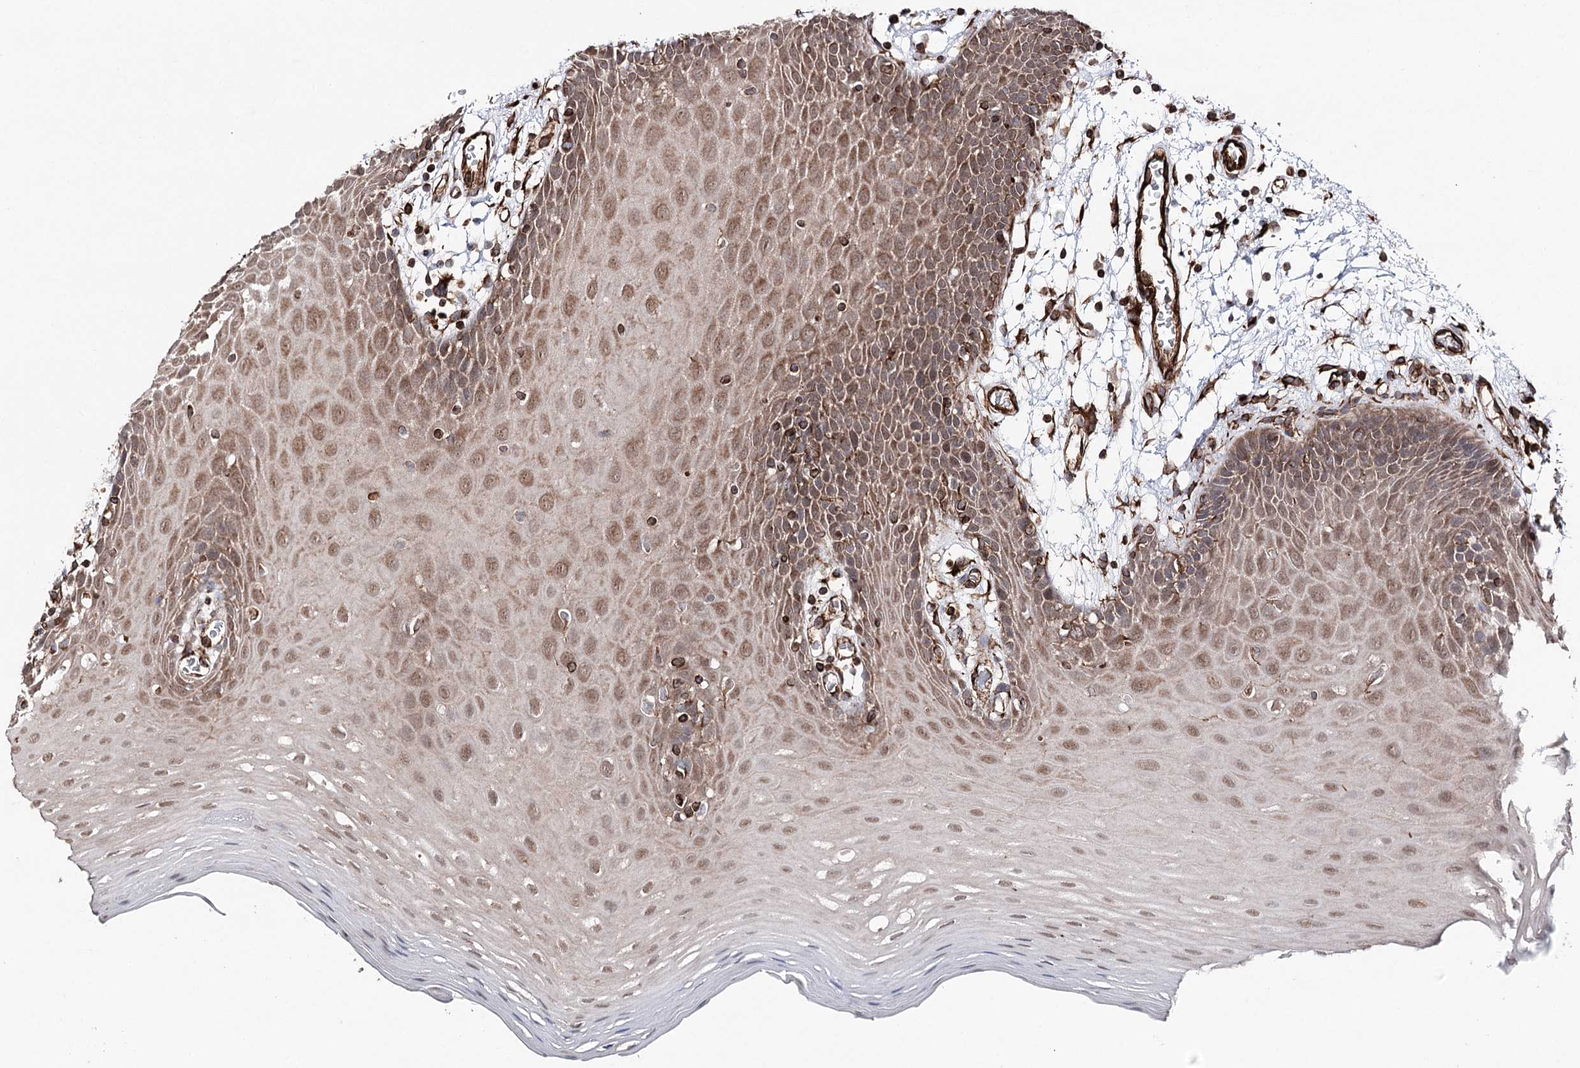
{"staining": {"intensity": "strong", "quantity": "25%-75%", "location": "cytoplasmic/membranous,nuclear"}, "tissue": "oral mucosa", "cell_type": "Squamous epithelial cells", "image_type": "normal", "snomed": [{"axis": "morphology", "description": "Normal tissue, NOS"}, {"axis": "topography", "description": "Skeletal muscle"}, {"axis": "topography", "description": "Oral tissue"}, {"axis": "topography", "description": "Salivary gland"}, {"axis": "topography", "description": "Peripheral nerve tissue"}], "caption": "Benign oral mucosa was stained to show a protein in brown. There is high levels of strong cytoplasmic/membranous,nuclear expression in about 25%-75% of squamous epithelial cells. (DAB IHC with brightfield microscopy, high magnification).", "gene": "MIB1", "patient": {"sex": "male", "age": 54}}